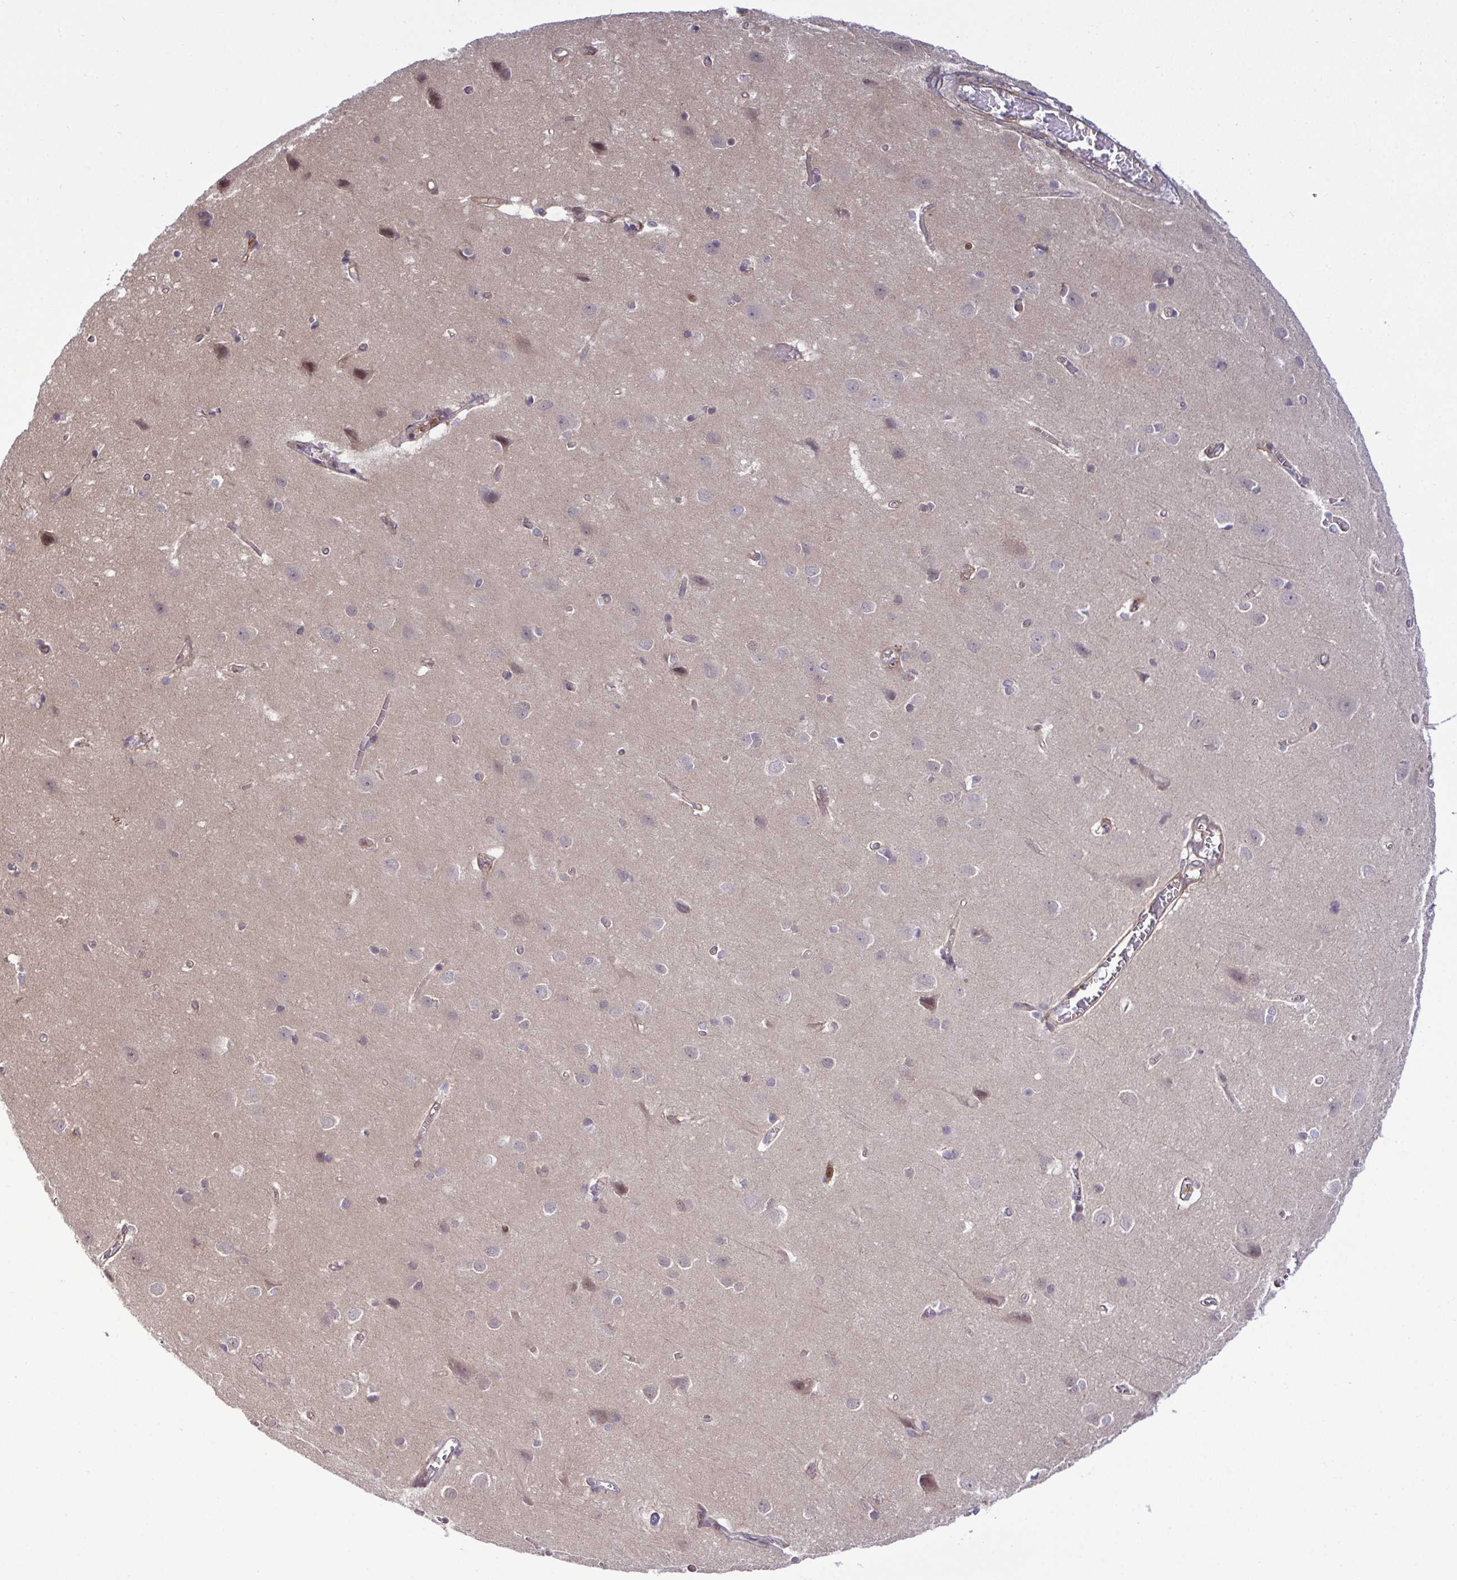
{"staining": {"intensity": "moderate", "quantity": "<25%", "location": "cytoplasmic/membranous"}, "tissue": "cerebral cortex", "cell_type": "Endothelial cells", "image_type": "normal", "snomed": [{"axis": "morphology", "description": "Normal tissue, NOS"}, {"axis": "topography", "description": "Cerebral cortex"}], "caption": "About <25% of endothelial cells in benign cerebral cortex exhibit moderate cytoplasmic/membranous protein staining as visualized by brown immunohistochemical staining.", "gene": "CMPK1", "patient": {"sex": "male", "age": 37}}